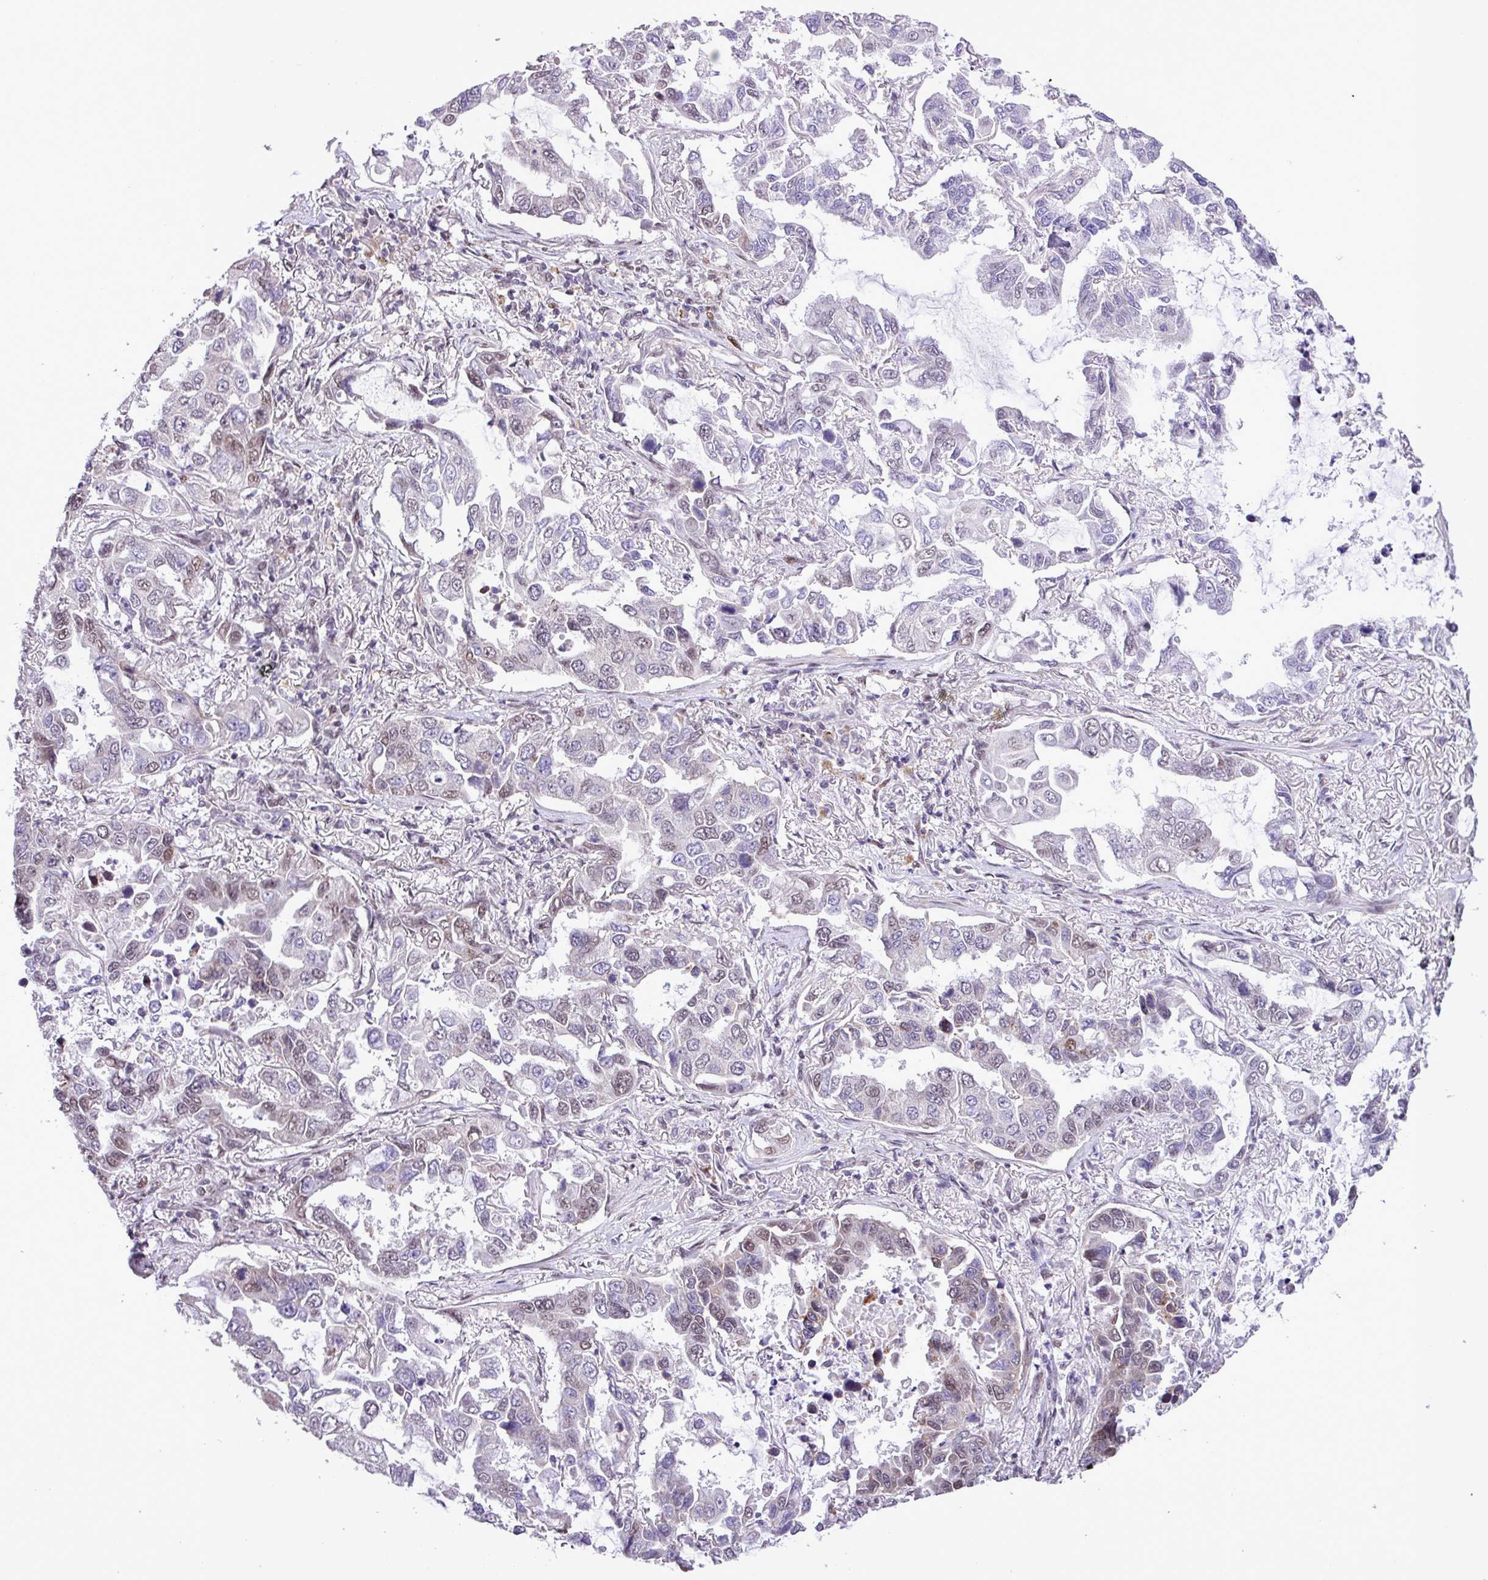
{"staining": {"intensity": "moderate", "quantity": "<25%", "location": "nuclear"}, "tissue": "lung cancer", "cell_type": "Tumor cells", "image_type": "cancer", "snomed": [{"axis": "morphology", "description": "Adenocarcinoma, NOS"}, {"axis": "topography", "description": "Lung"}], "caption": "There is low levels of moderate nuclear staining in tumor cells of lung cancer, as demonstrated by immunohistochemical staining (brown color).", "gene": "ZNF354A", "patient": {"sex": "male", "age": 64}}